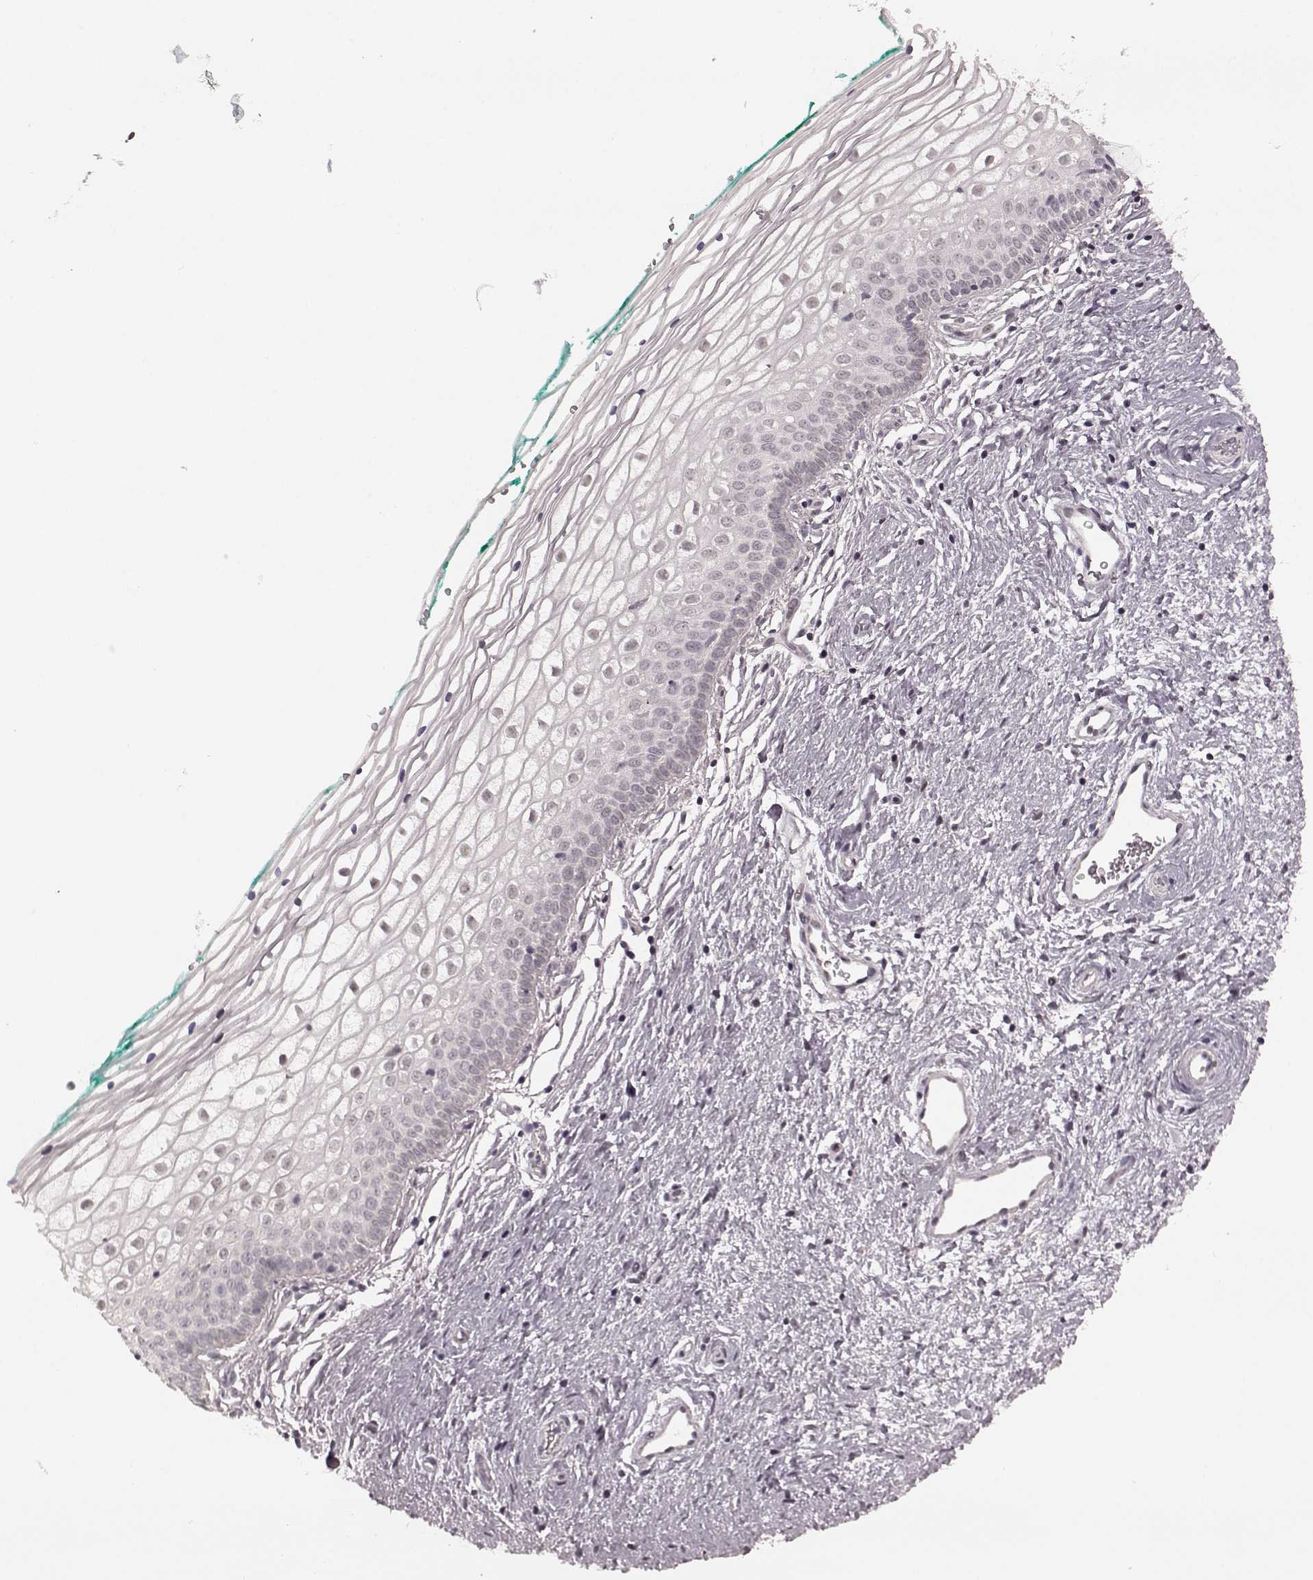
{"staining": {"intensity": "negative", "quantity": "none", "location": "none"}, "tissue": "vagina", "cell_type": "Squamous epithelial cells", "image_type": "normal", "snomed": [{"axis": "morphology", "description": "Normal tissue, NOS"}, {"axis": "topography", "description": "Vagina"}], "caption": "Immunohistochemistry (IHC) of benign vagina displays no expression in squamous epithelial cells.", "gene": "PLCB4", "patient": {"sex": "female", "age": 36}}